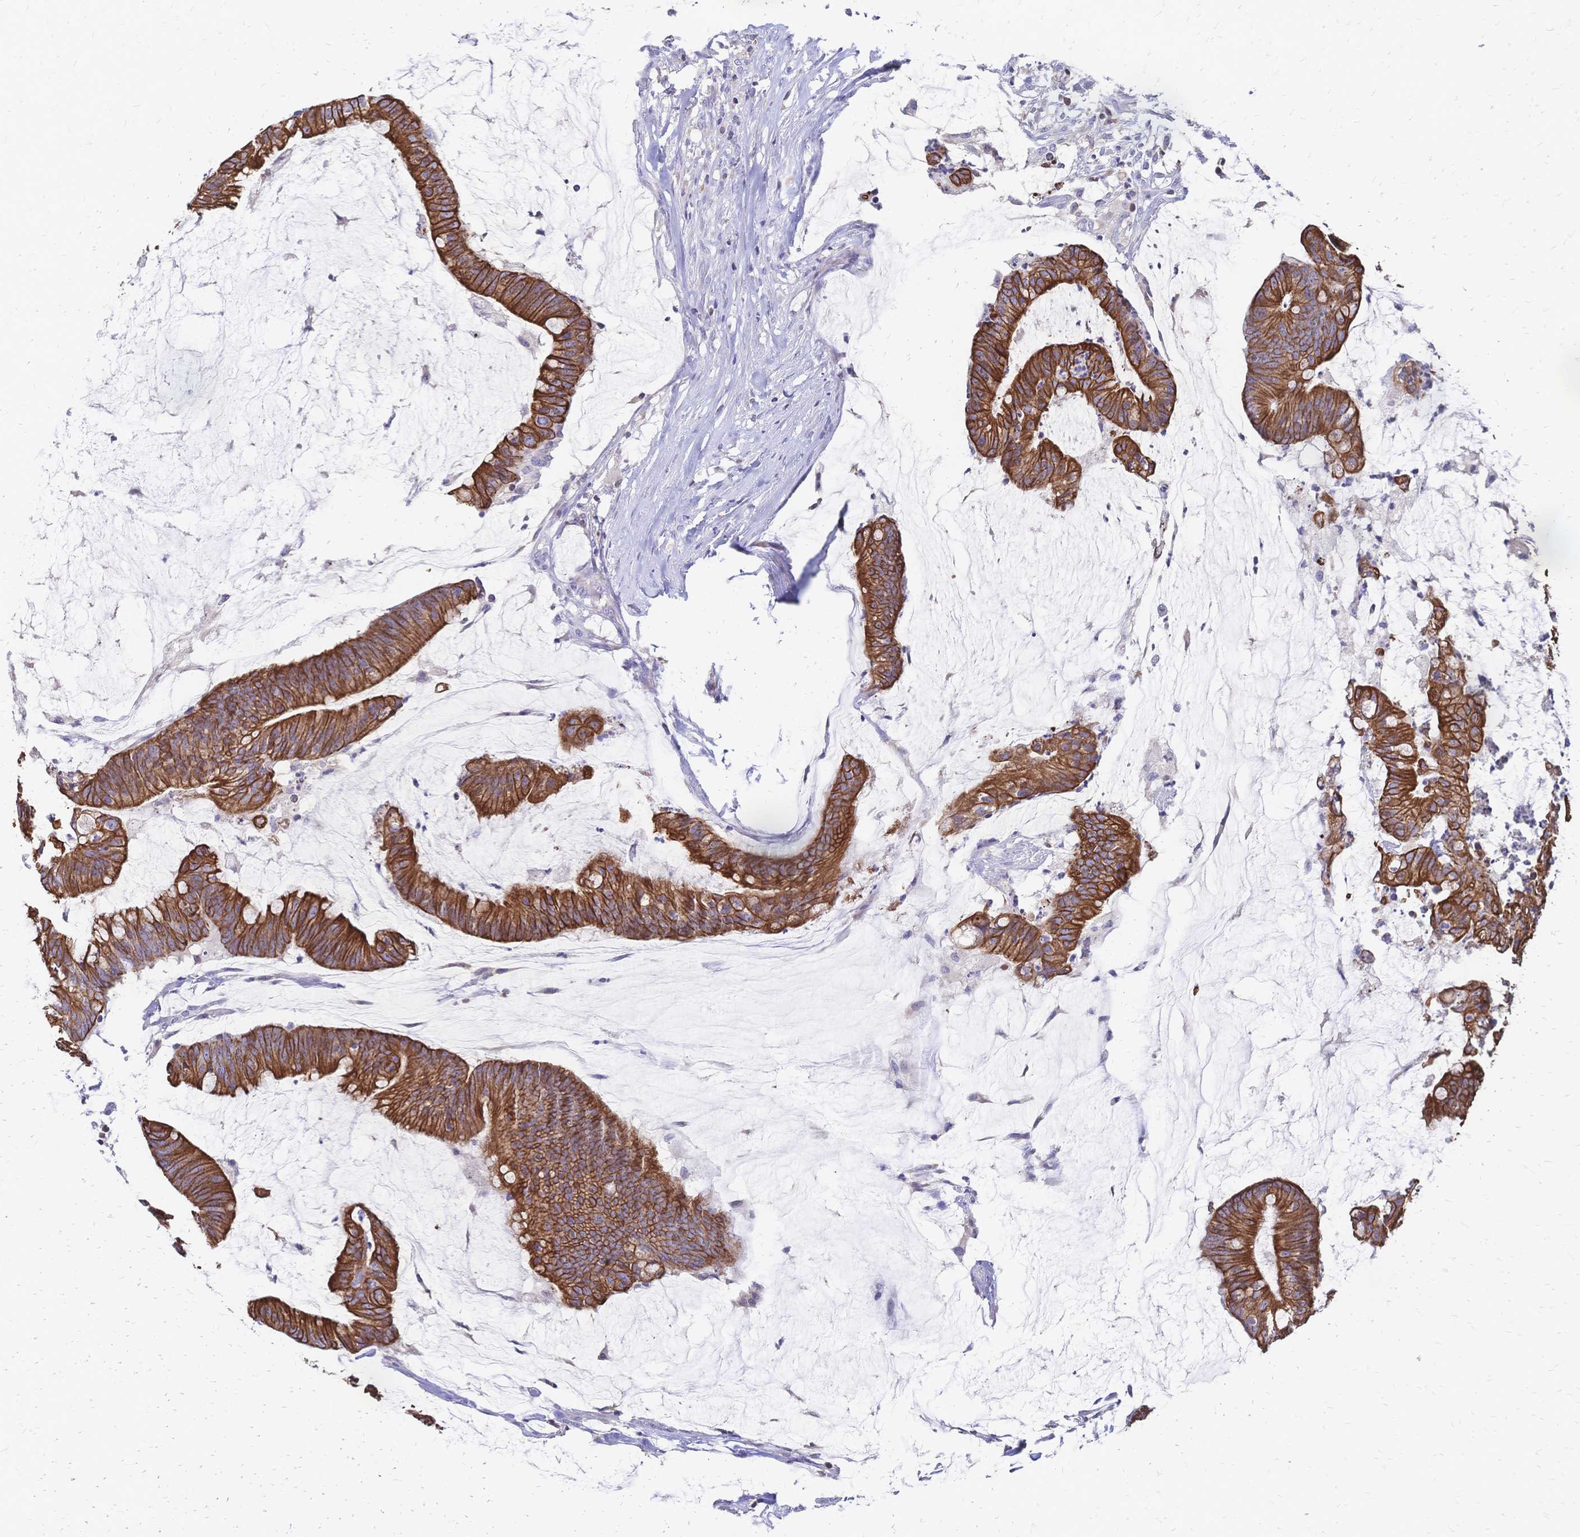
{"staining": {"intensity": "strong", "quantity": ">75%", "location": "cytoplasmic/membranous"}, "tissue": "colorectal cancer", "cell_type": "Tumor cells", "image_type": "cancer", "snomed": [{"axis": "morphology", "description": "Adenocarcinoma, NOS"}, {"axis": "topography", "description": "Colon"}], "caption": "Colorectal cancer (adenocarcinoma) was stained to show a protein in brown. There is high levels of strong cytoplasmic/membranous expression in about >75% of tumor cells.", "gene": "DTNB", "patient": {"sex": "male", "age": 62}}